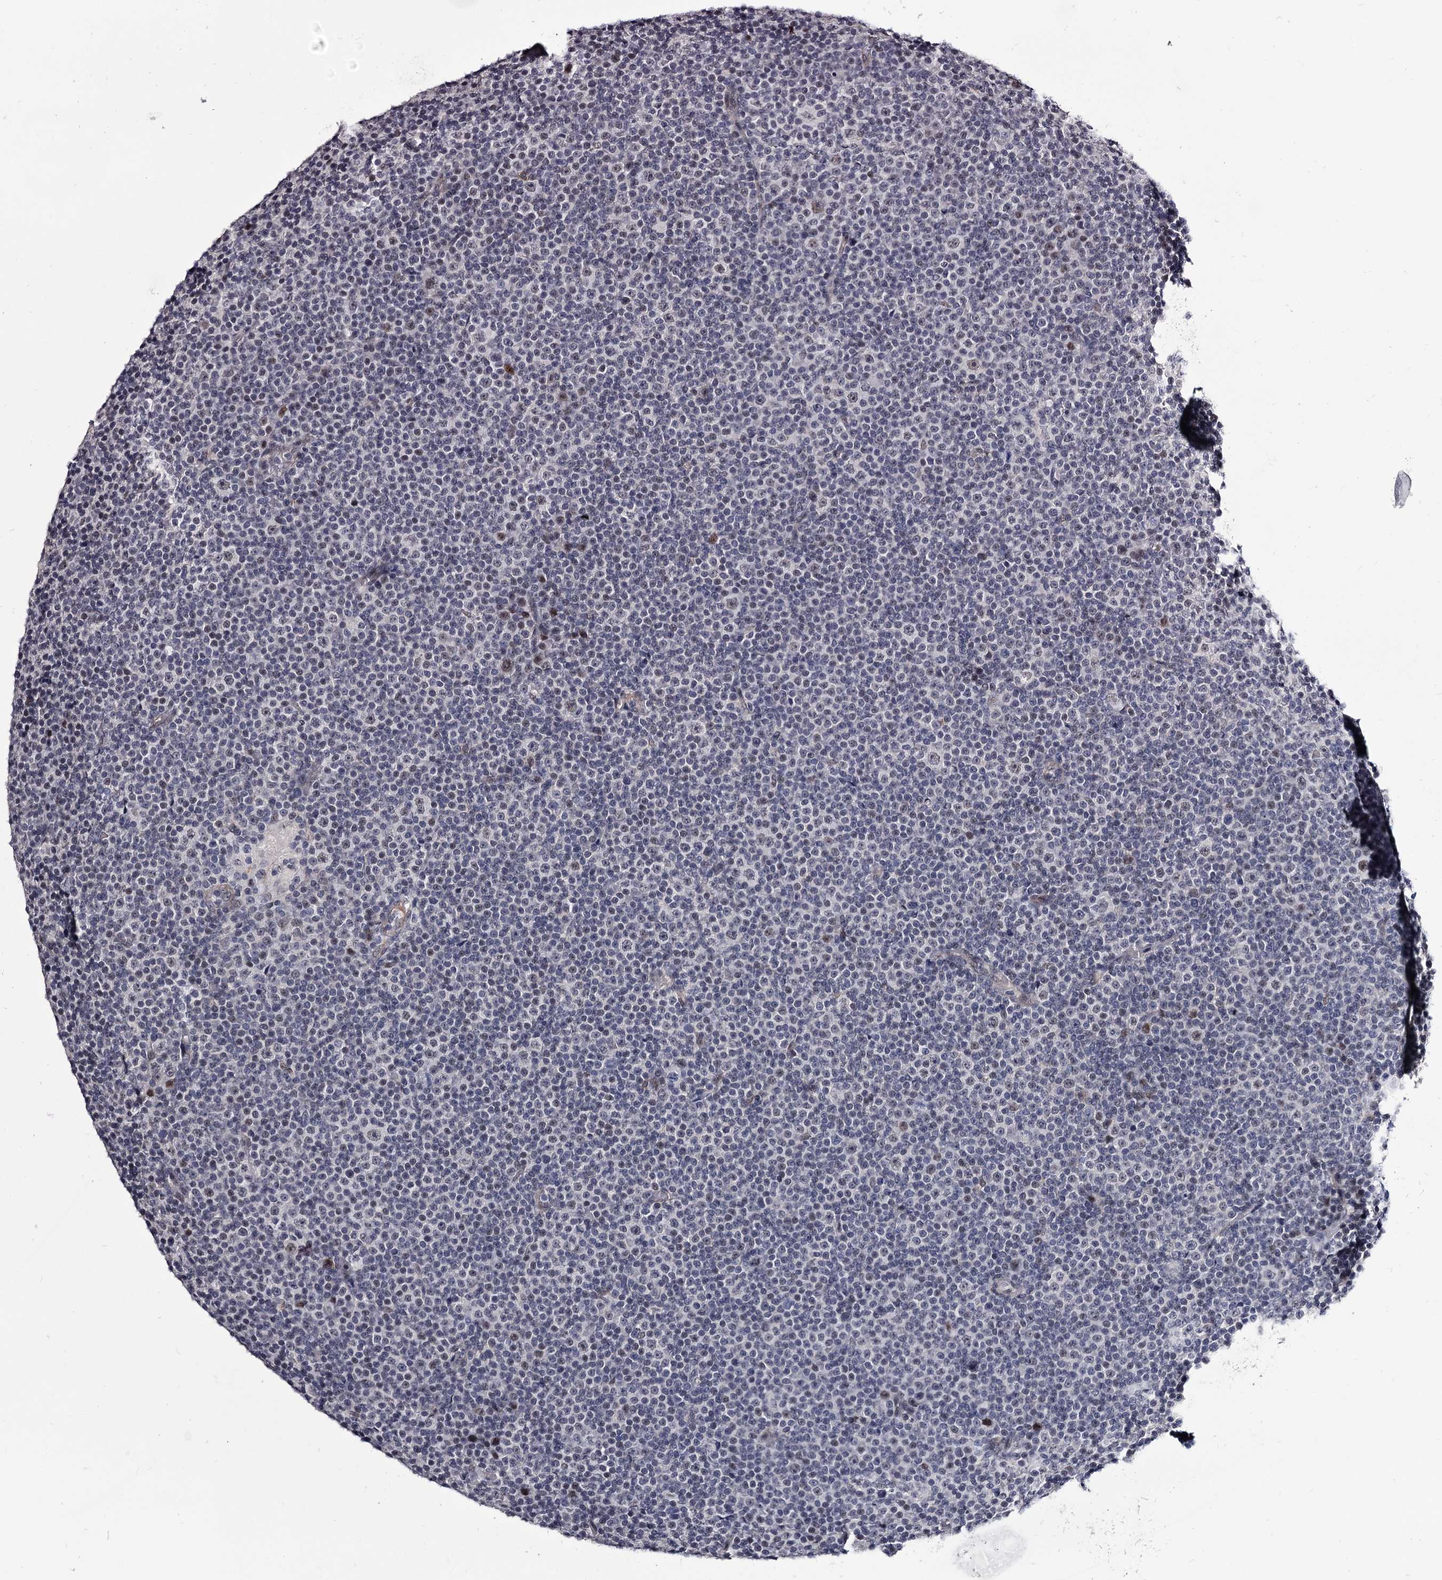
{"staining": {"intensity": "negative", "quantity": "none", "location": "none"}, "tissue": "lymphoma", "cell_type": "Tumor cells", "image_type": "cancer", "snomed": [{"axis": "morphology", "description": "Malignant lymphoma, non-Hodgkin's type, Low grade"}, {"axis": "topography", "description": "Lymph node"}], "caption": "The micrograph reveals no staining of tumor cells in lymphoma. (DAB (3,3'-diaminobenzidine) IHC, high magnification).", "gene": "OVOL2", "patient": {"sex": "female", "age": 67}}